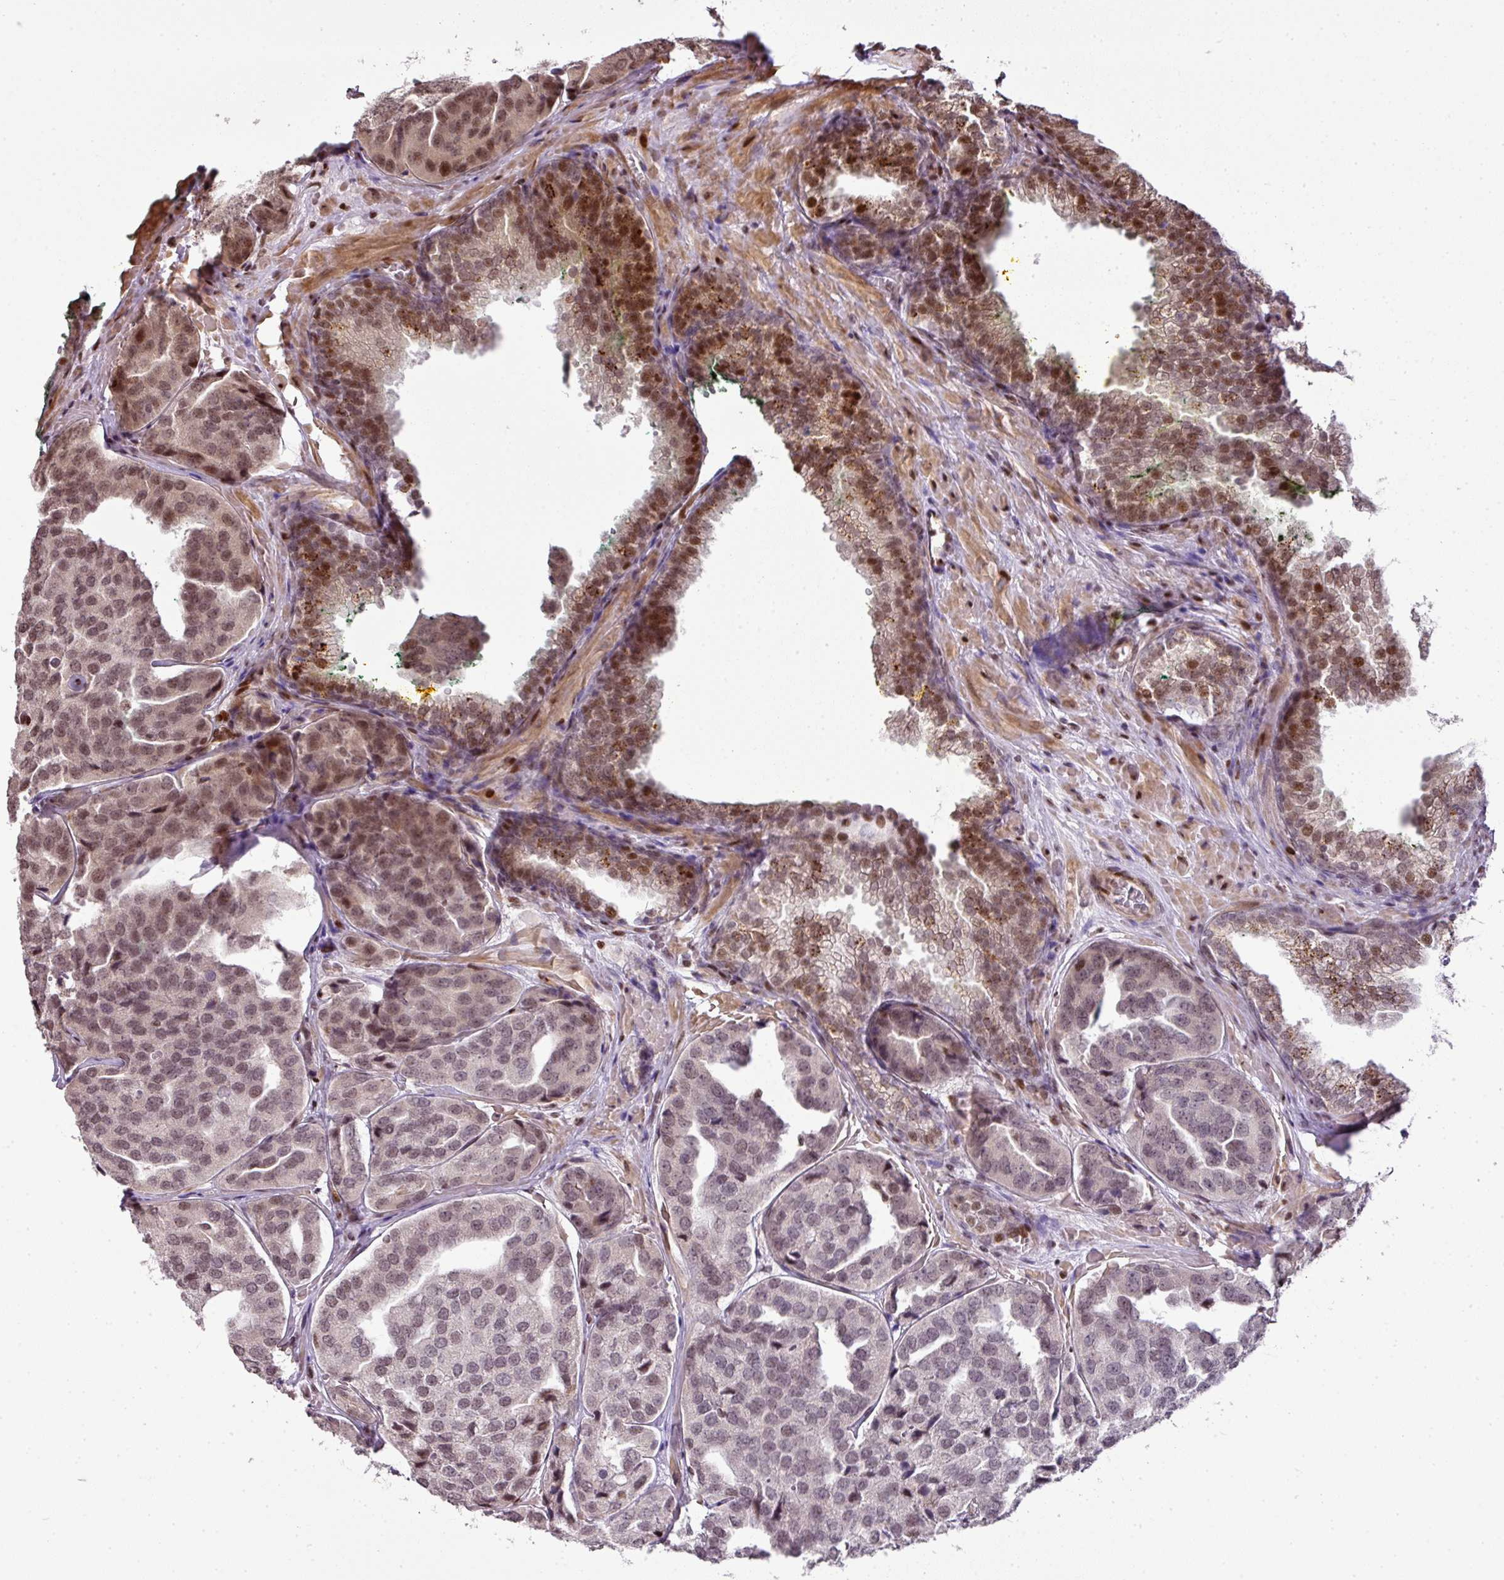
{"staining": {"intensity": "moderate", "quantity": "25%-75%", "location": "nuclear"}, "tissue": "prostate cancer", "cell_type": "Tumor cells", "image_type": "cancer", "snomed": [{"axis": "morphology", "description": "Adenocarcinoma, High grade"}, {"axis": "topography", "description": "Prostate"}], "caption": "A micrograph of prostate cancer stained for a protein shows moderate nuclear brown staining in tumor cells.", "gene": "MYSM1", "patient": {"sex": "male", "age": 63}}